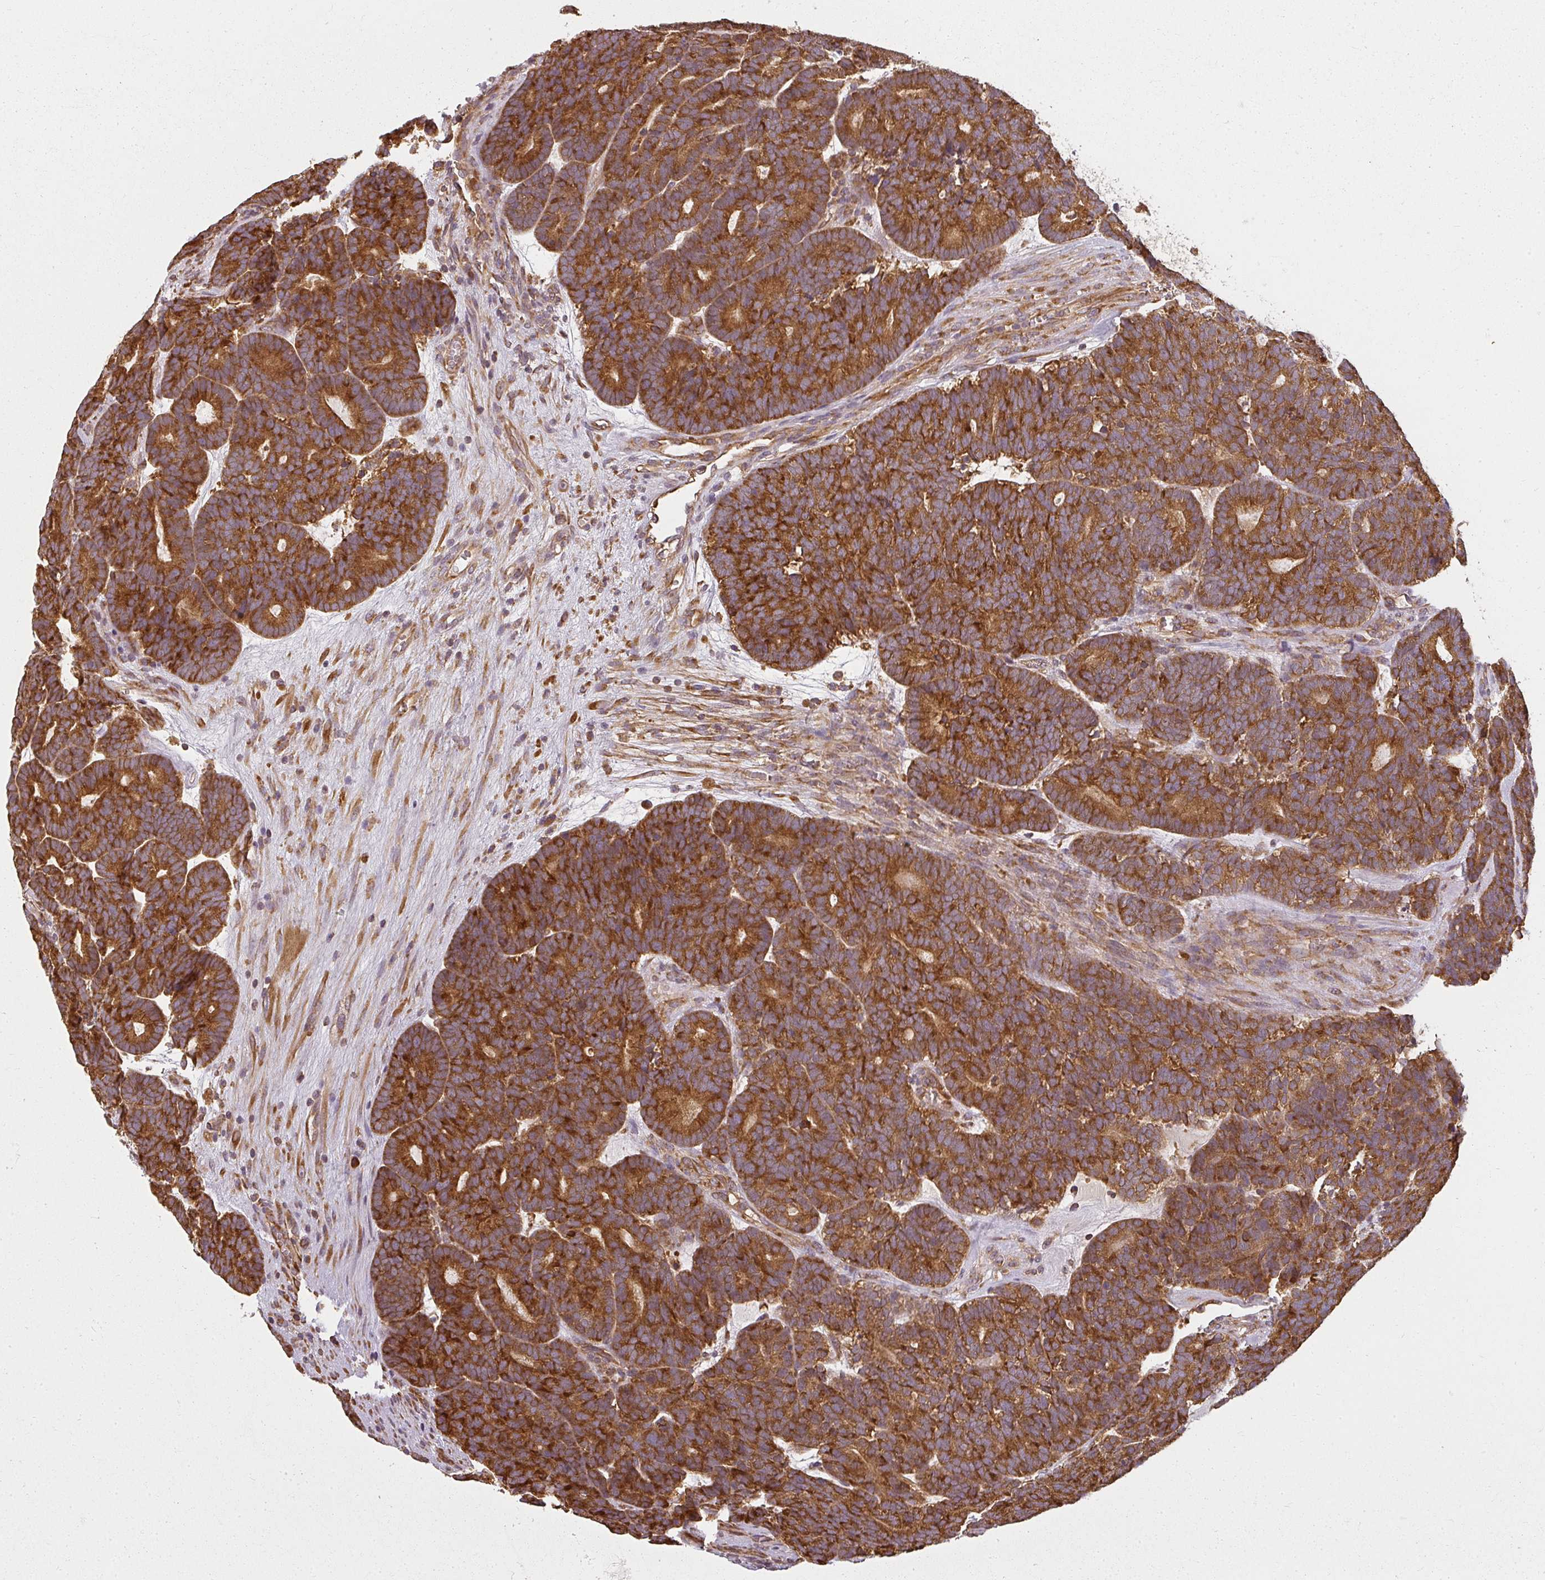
{"staining": {"intensity": "strong", "quantity": ">75%", "location": "cytoplasmic/membranous"}, "tissue": "head and neck cancer", "cell_type": "Tumor cells", "image_type": "cancer", "snomed": [{"axis": "morphology", "description": "Adenocarcinoma, NOS"}, {"axis": "topography", "description": "Head-Neck"}], "caption": "Brown immunohistochemical staining in head and neck cancer shows strong cytoplasmic/membranous positivity in approximately >75% of tumor cells.", "gene": "RPL24", "patient": {"sex": "female", "age": 81}}